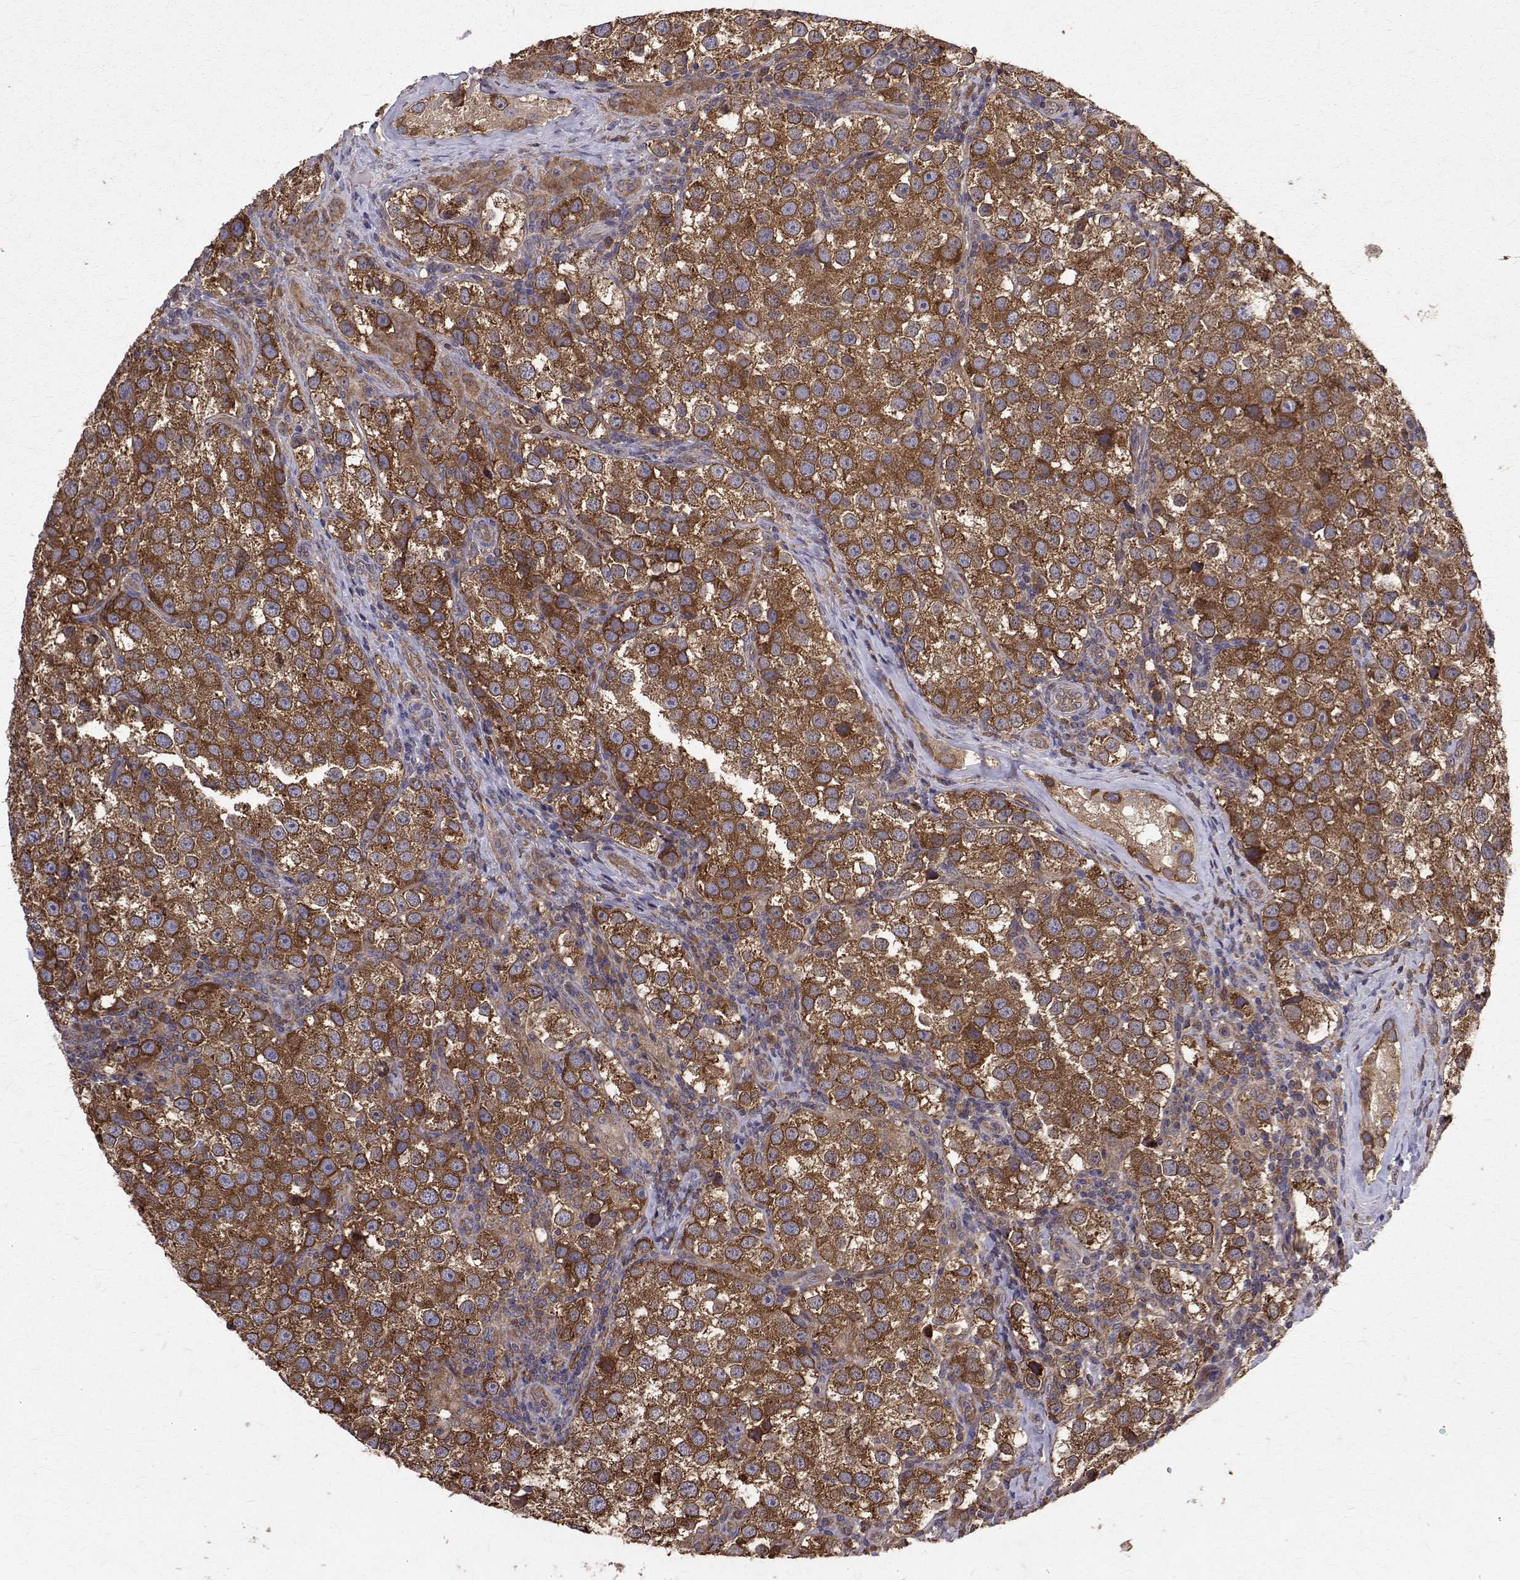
{"staining": {"intensity": "strong", "quantity": ">75%", "location": "cytoplasmic/membranous"}, "tissue": "testis cancer", "cell_type": "Tumor cells", "image_type": "cancer", "snomed": [{"axis": "morphology", "description": "Seminoma, NOS"}, {"axis": "topography", "description": "Testis"}], "caption": "IHC image of neoplastic tissue: human testis cancer (seminoma) stained using immunohistochemistry (IHC) displays high levels of strong protein expression localized specifically in the cytoplasmic/membranous of tumor cells, appearing as a cytoplasmic/membranous brown color.", "gene": "FARSB", "patient": {"sex": "male", "age": 37}}